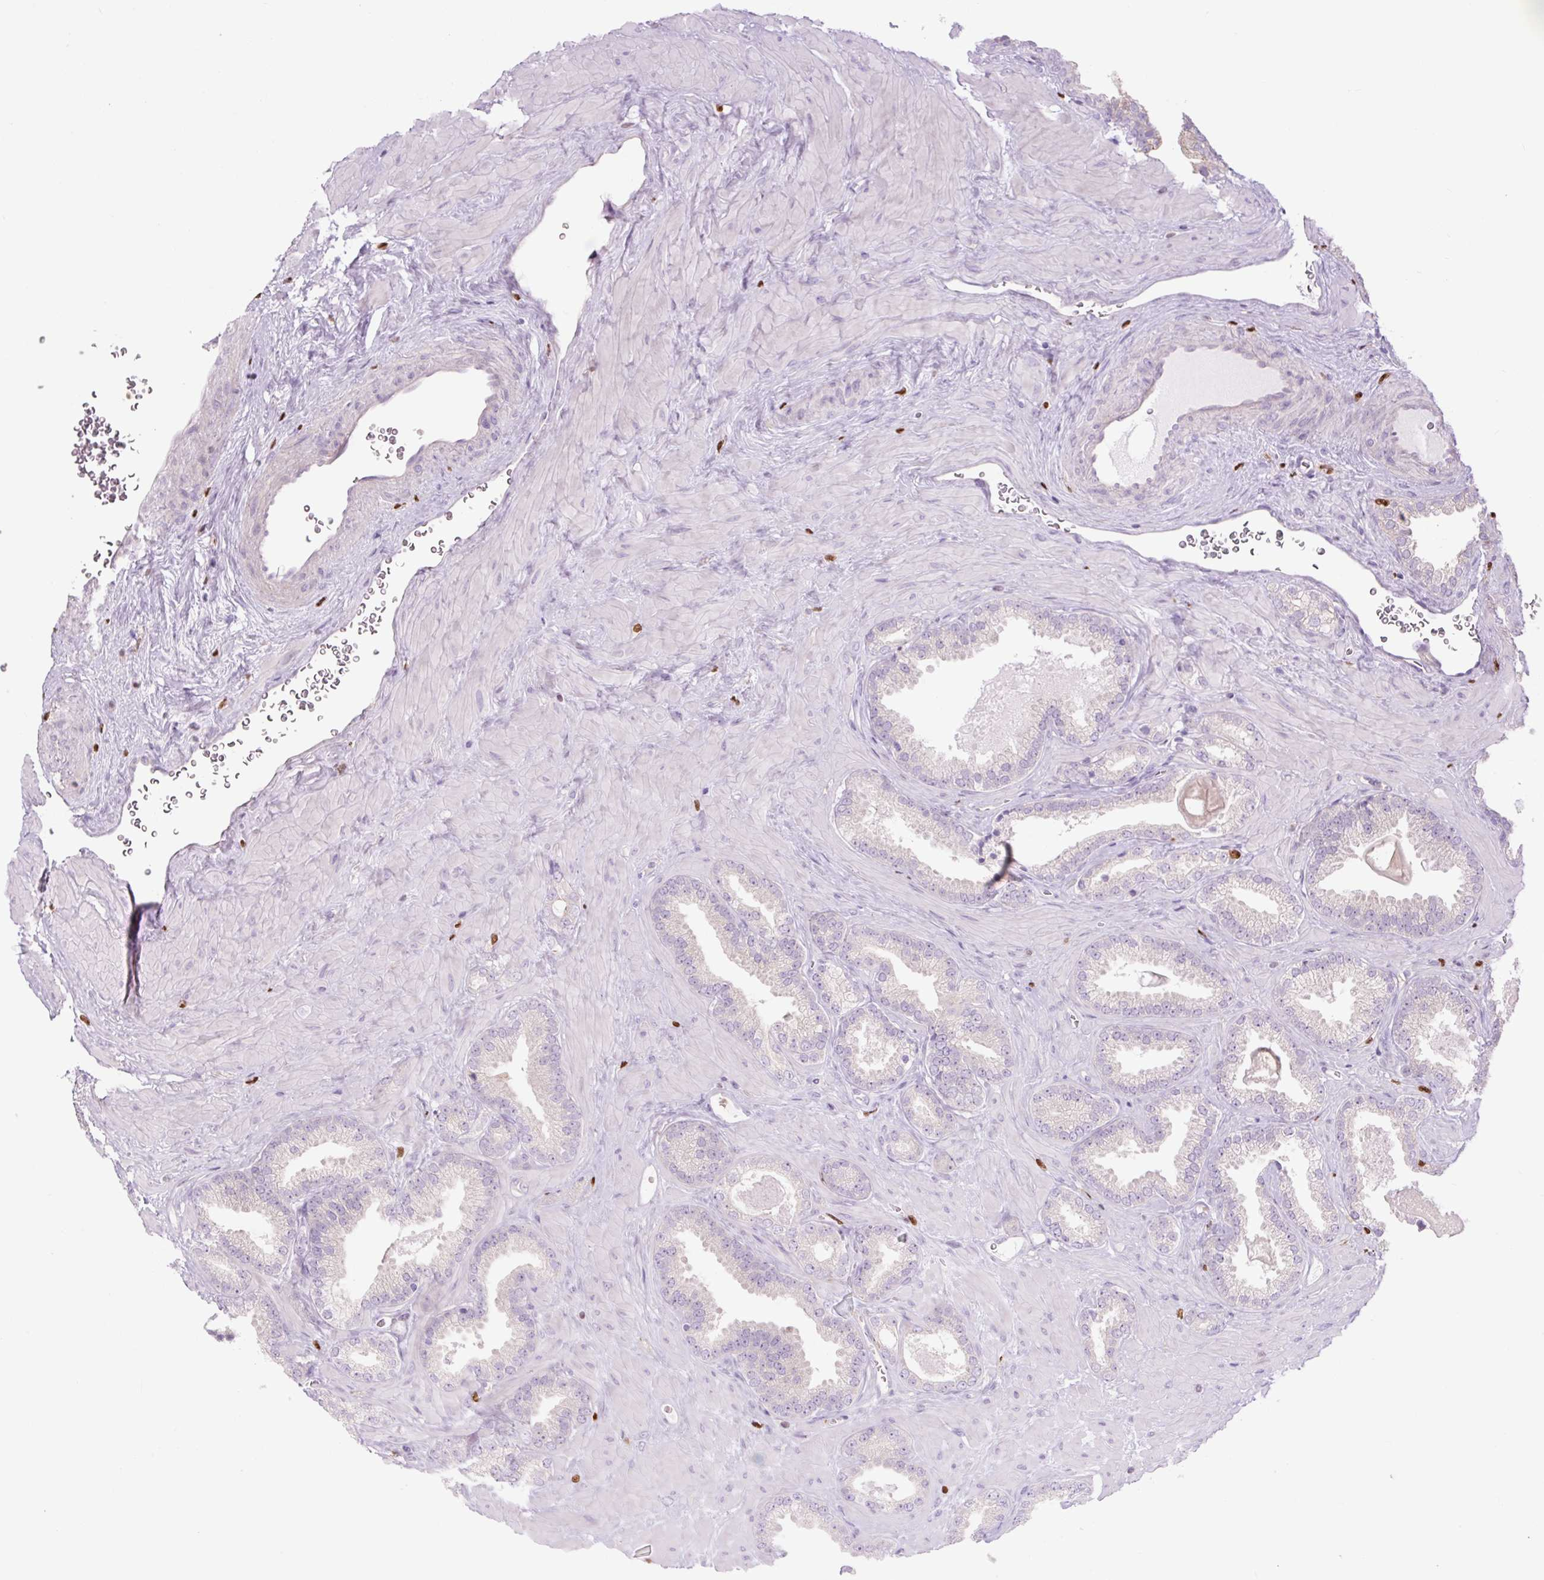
{"staining": {"intensity": "negative", "quantity": "none", "location": "none"}, "tissue": "prostate cancer", "cell_type": "Tumor cells", "image_type": "cancer", "snomed": [{"axis": "morphology", "description": "Adenocarcinoma, Low grade"}, {"axis": "topography", "description": "Prostate"}], "caption": "The histopathology image reveals no staining of tumor cells in prostate cancer (low-grade adenocarcinoma). The staining is performed using DAB (3,3'-diaminobenzidine) brown chromogen with nuclei counter-stained in using hematoxylin.", "gene": "SPI1", "patient": {"sex": "male", "age": 62}}